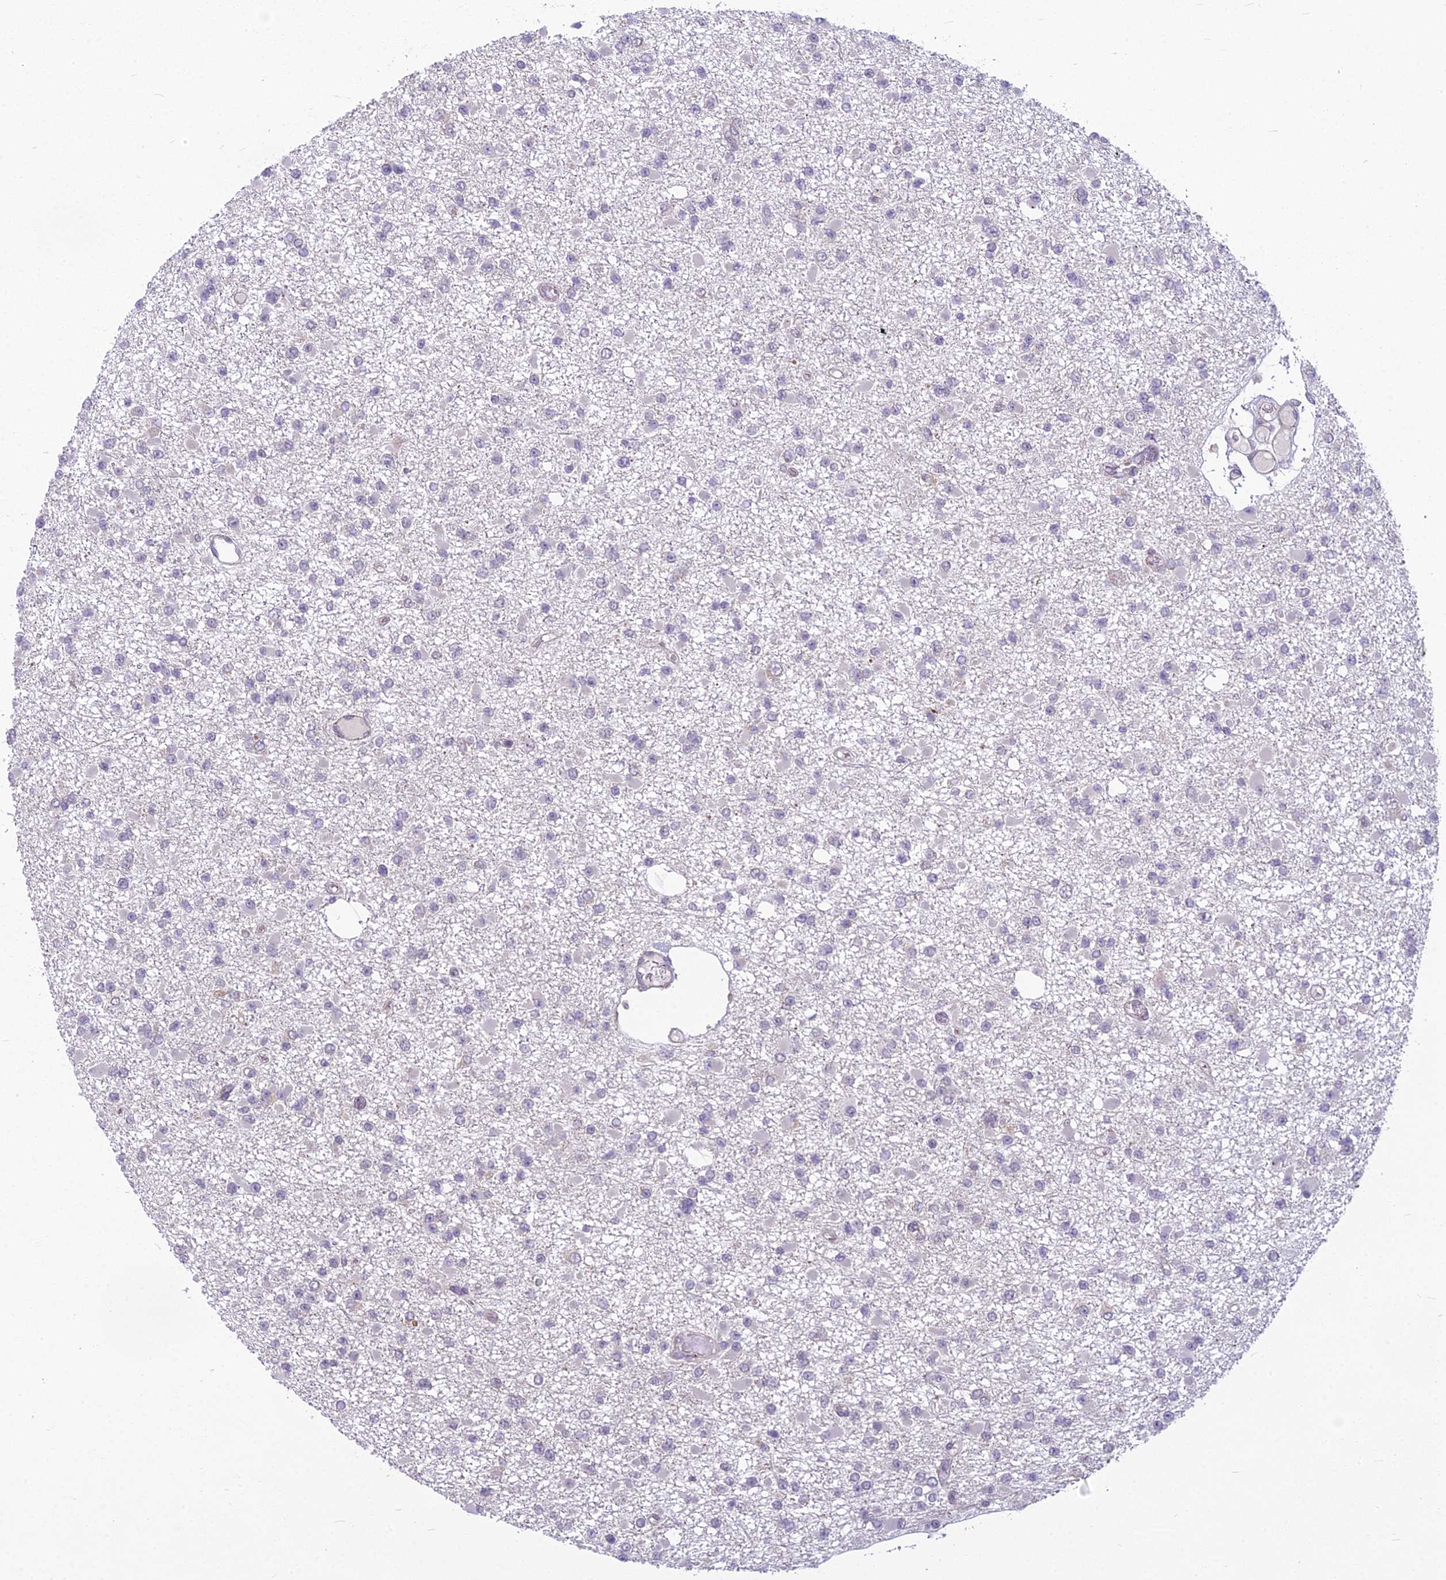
{"staining": {"intensity": "negative", "quantity": "none", "location": "none"}, "tissue": "glioma", "cell_type": "Tumor cells", "image_type": "cancer", "snomed": [{"axis": "morphology", "description": "Glioma, malignant, Low grade"}, {"axis": "topography", "description": "Brain"}], "caption": "High magnification brightfield microscopy of glioma stained with DAB (3,3'-diaminobenzidine) (brown) and counterstained with hematoxylin (blue): tumor cells show no significant staining.", "gene": "AP1M1", "patient": {"sex": "female", "age": 22}}